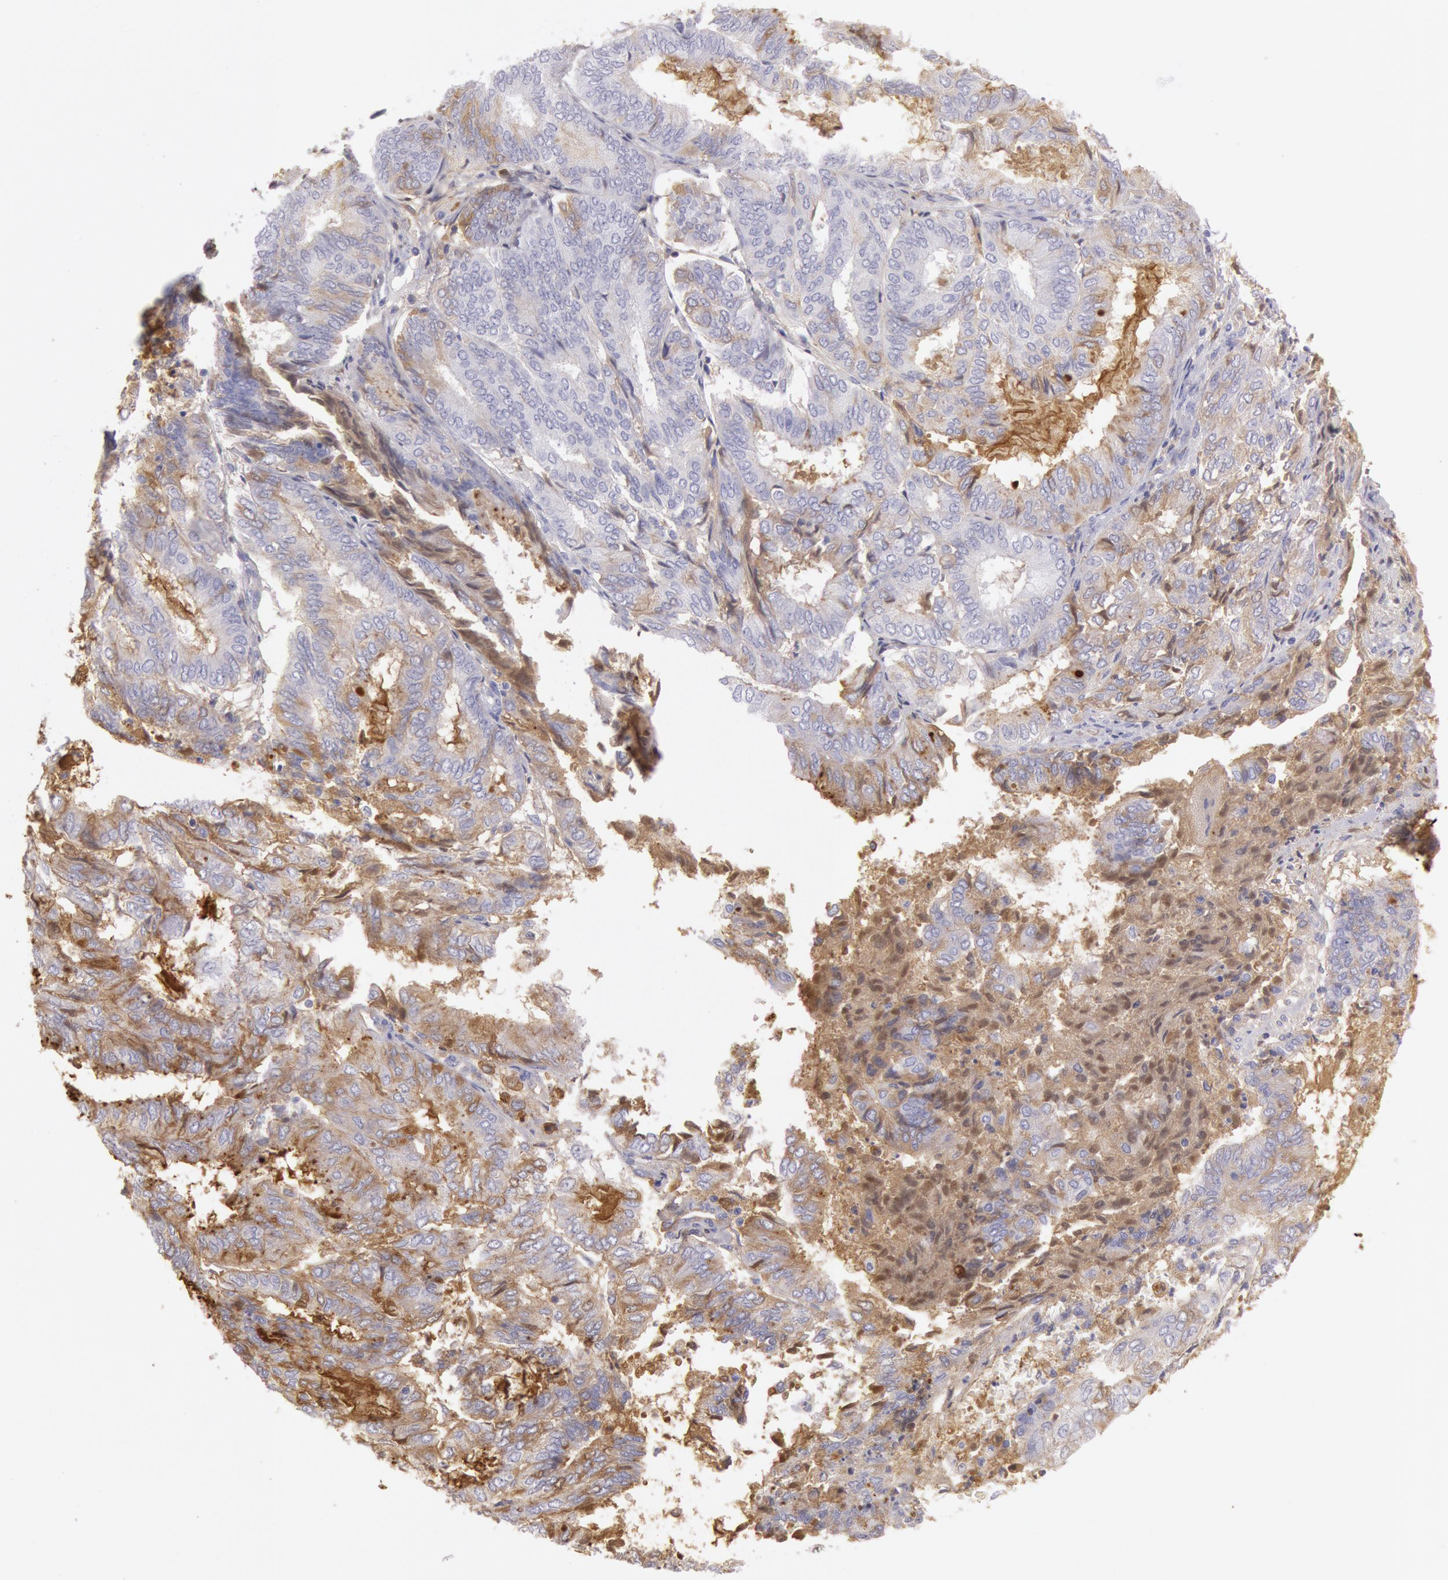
{"staining": {"intensity": "weak", "quantity": "<25%", "location": "cytoplasmic/membranous"}, "tissue": "endometrial cancer", "cell_type": "Tumor cells", "image_type": "cancer", "snomed": [{"axis": "morphology", "description": "Adenocarcinoma, NOS"}, {"axis": "topography", "description": "Endometrium"}], "caption": "Endometrial cancer stained for a protein using immunohistochemistry (IHC) reveals no positivity tumor cells.", "gene": "IGHG1", "patient": {"sex": "female", "age": 59}}